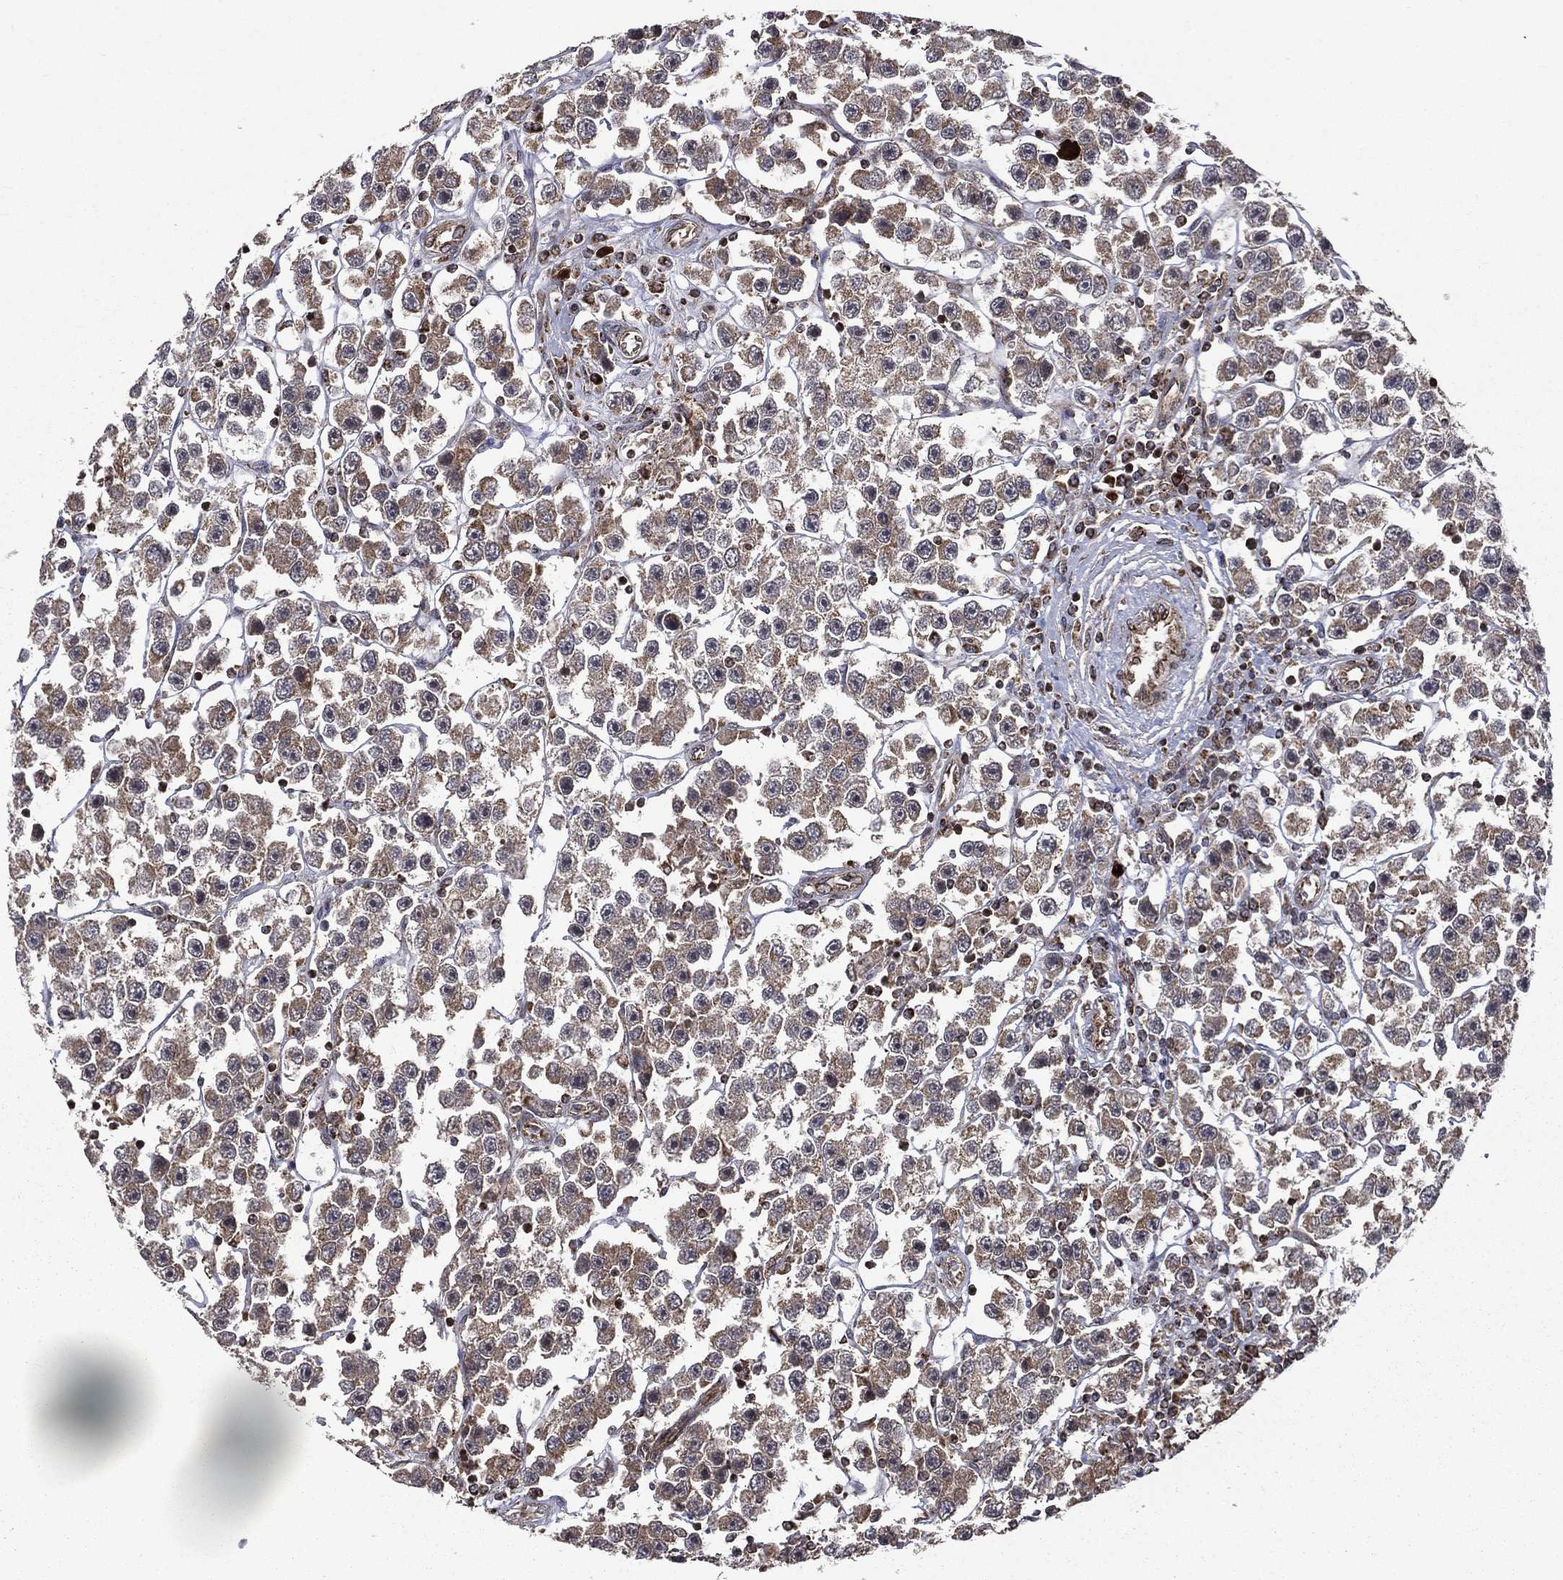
{"staining": {"intensity": "weak", "quantity": ">75%", "location": "cytoplasmic/membranous"}, "tissue": "testis cancer", "cell_type": "Tumor cells", "image_type": "cancer", "snomed": [{"axis": "morphology", "description": "Seminoma, NOS"}, {"axis": "topography", "description": "Testis"}], "caption": "Tumor cells demonstrate weak cytoplasmic/membranous staining in about >75% of cells in seminoma (testis).", "gene": "GIMAP6", "patient": {"sex": "male", "age": 45}}